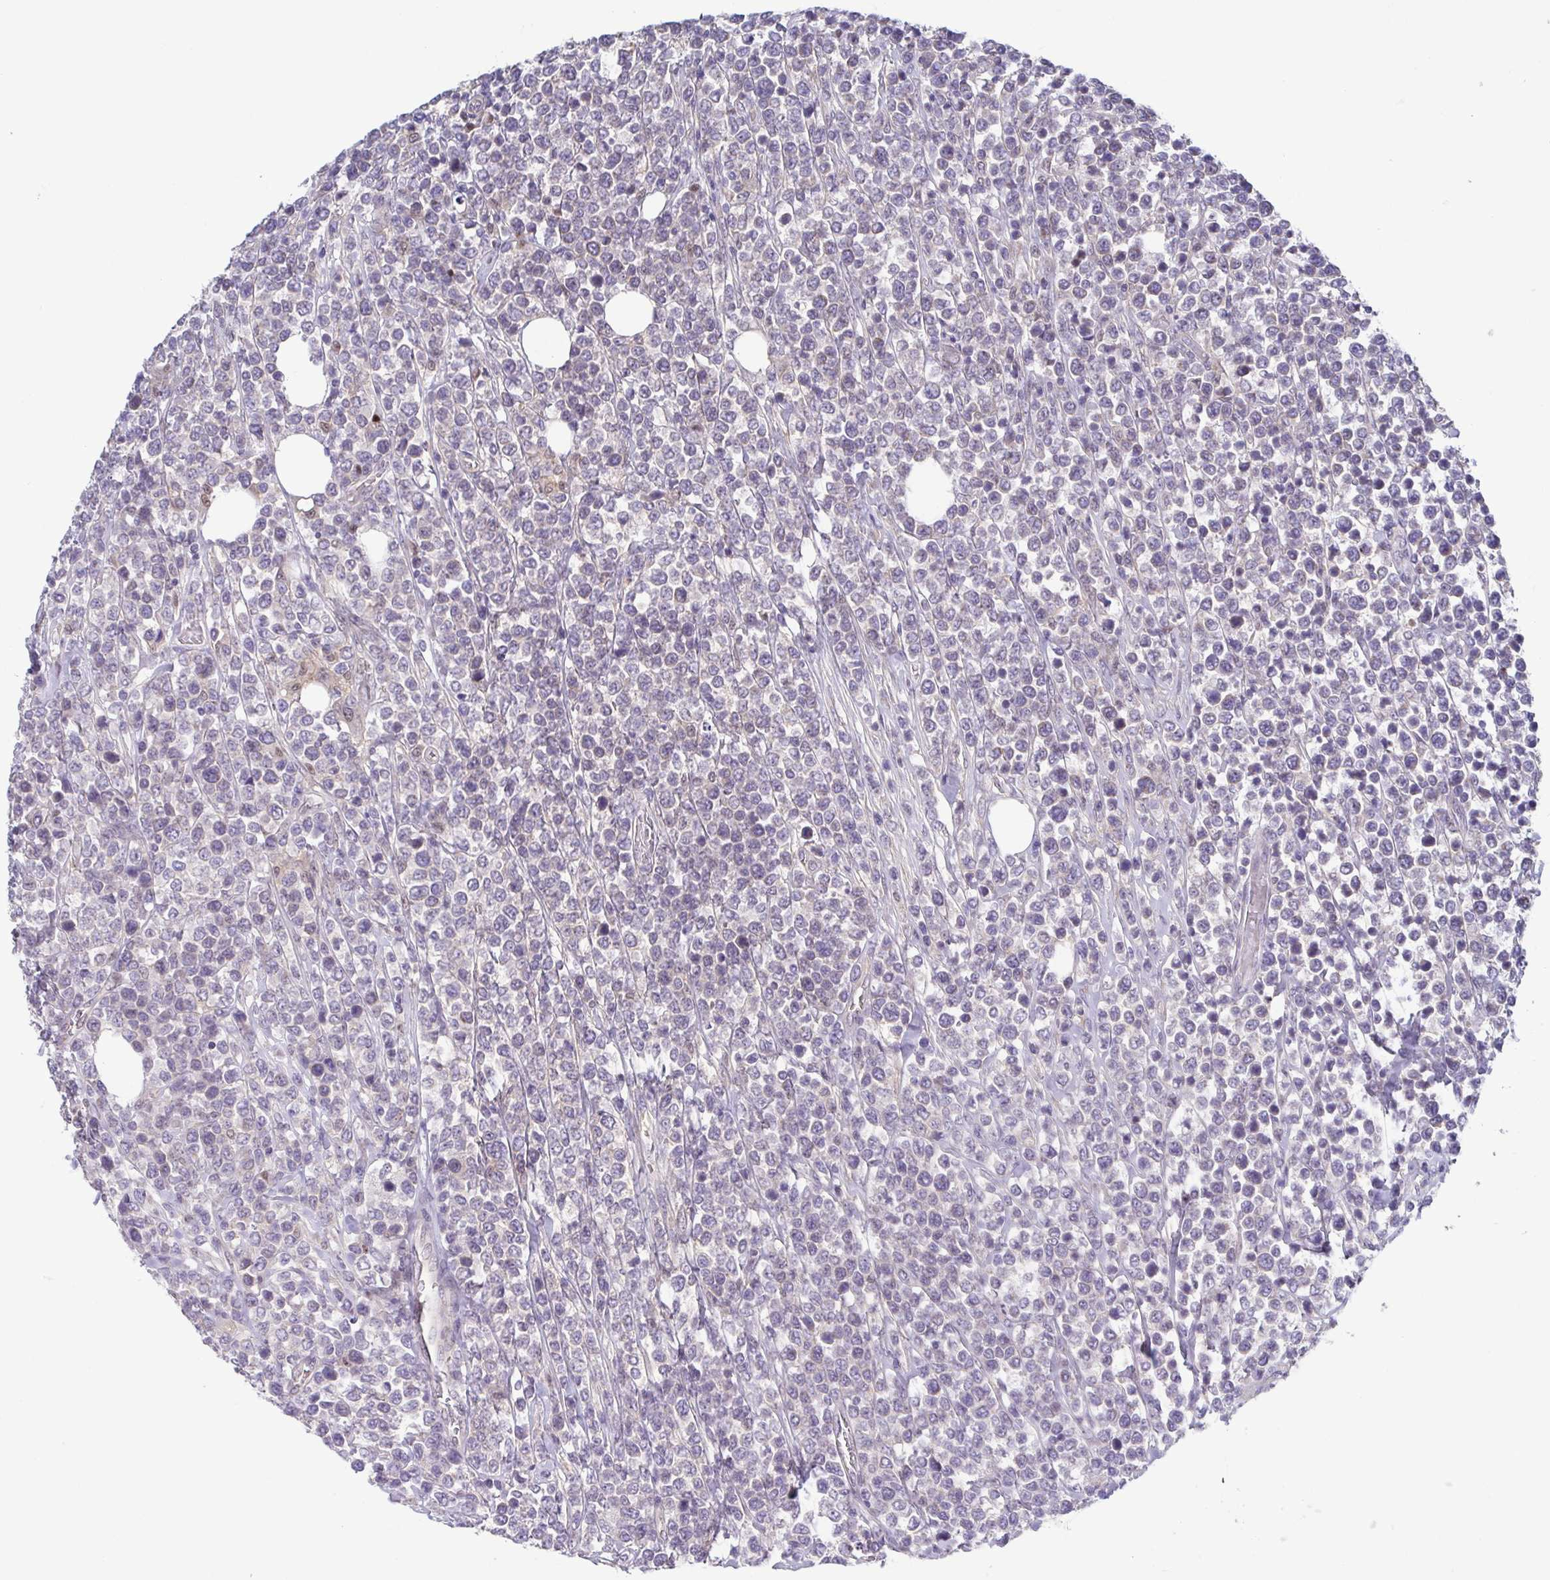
{"staining": {"intensity": "negative", "quantity": "none", "location": "none"}, "tissue": "lymphoma", "cell_type": "Tumor cells", "image_type": "cancer", "snomed": [{"axis": "morphology", "description": "Malignant lymphoma, non-Hodgkin's type, High grade"}, {"axis": "topography", "description": "Soft tissue"}], "caption": "IHC micrograph of neoplastic tissue: human high-grade malignant lymphoma, non-Hodgkin's type stained with DAB shows no significant protein expression in tumor cells.", "gene": "UBE2Q1", "patient": {"sex": "female", "age": 56}}